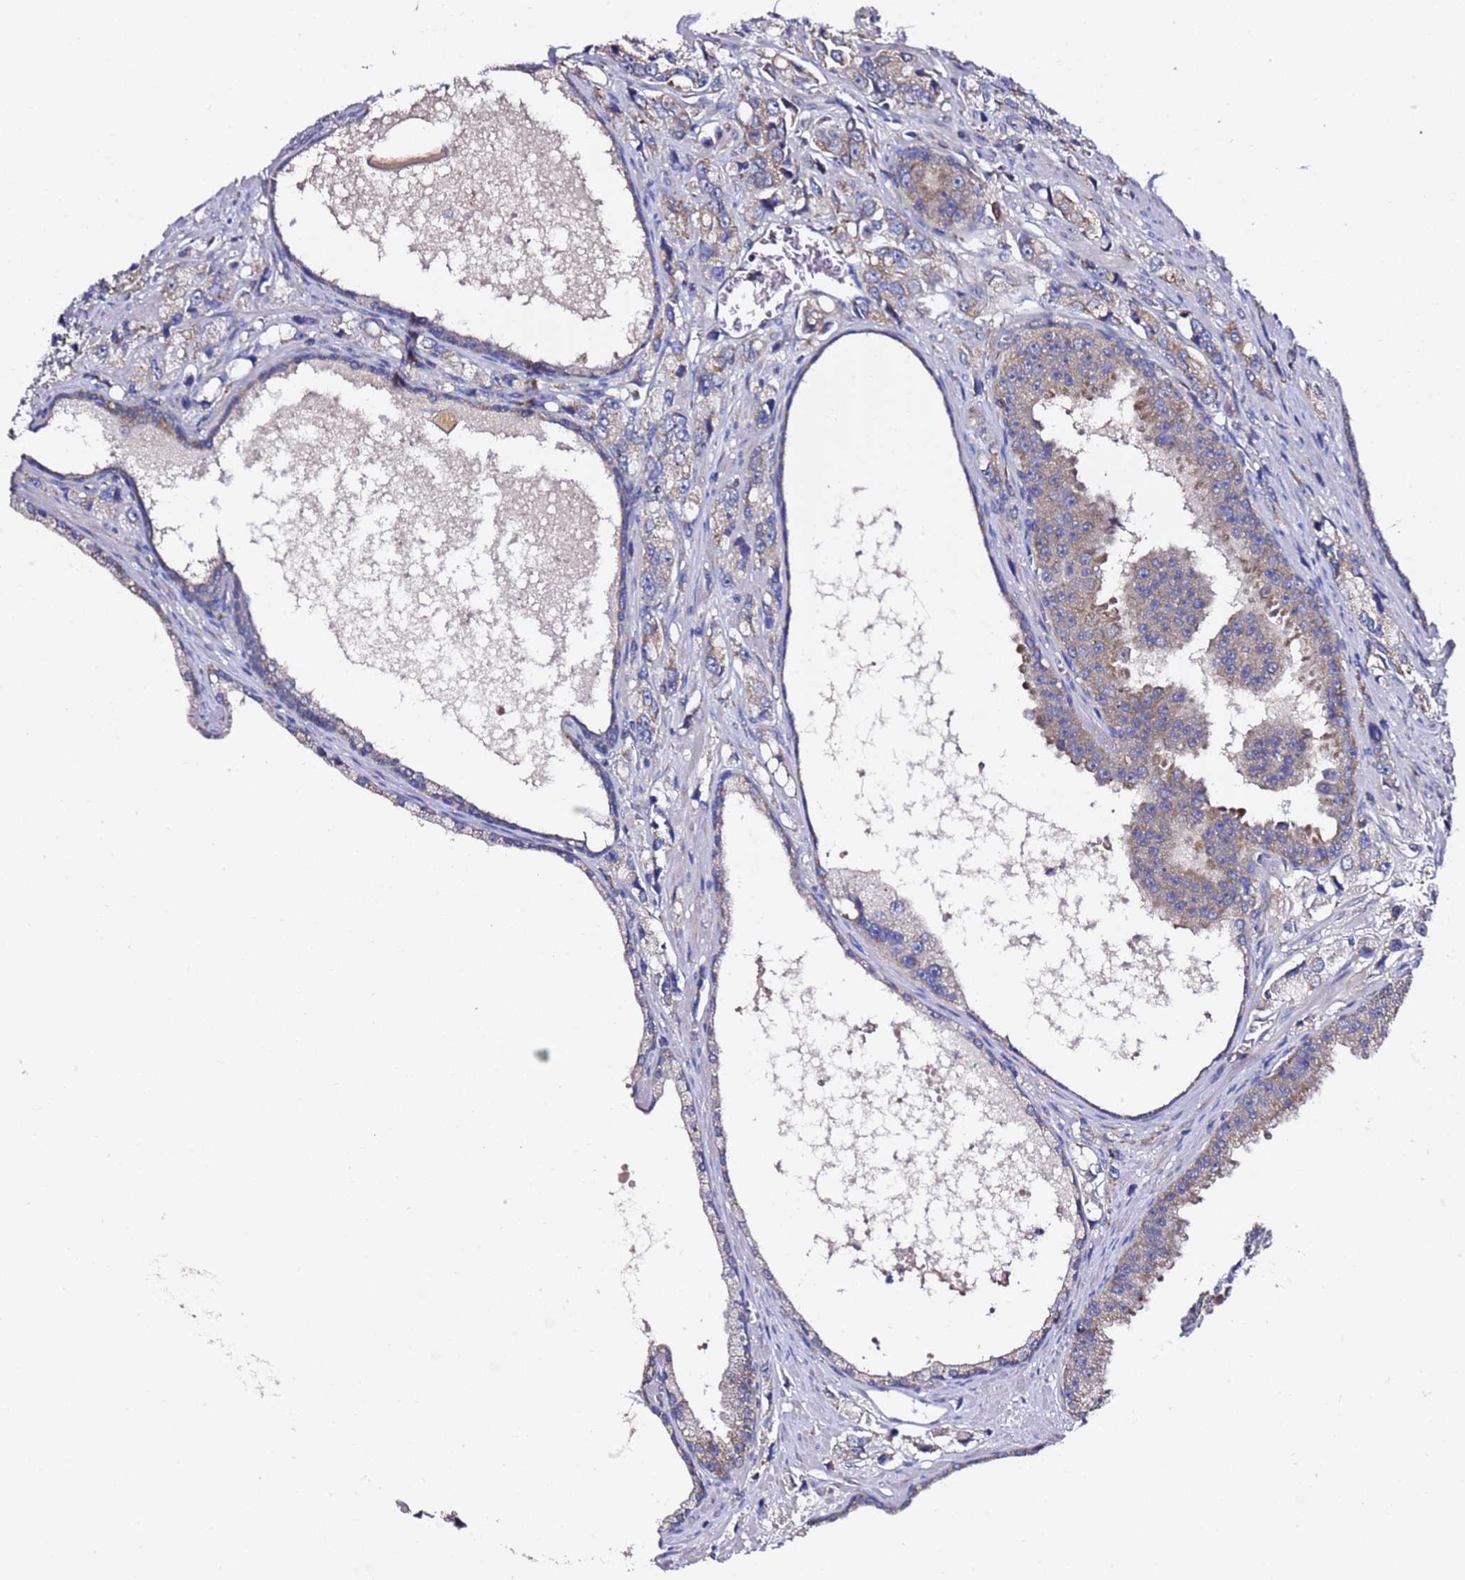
{"staining": {"intensity": "weak", "quantity": "25%-75%", "location": "cytoplasmic/membranous"}, "tissue": "prostate cancer", "cell_type": "Tumor cells", "image_type": "cancer", "snomed": [{"axis": "morphology", "description": "Adenocarcinoma, High grade"}, {"axis": "topography", "description": "Prostate"}], "caption": "Immunohistochemistry (IHC) (DAB) staining of human prostate cancer (adenocarcinoma (high-grade)) reveals weak cytoplasmic/membranous protein positivity in about 25%-75% of tumor cells.", "gene": "C19orf12", "patient": {"sex": "male", "age": 74}}